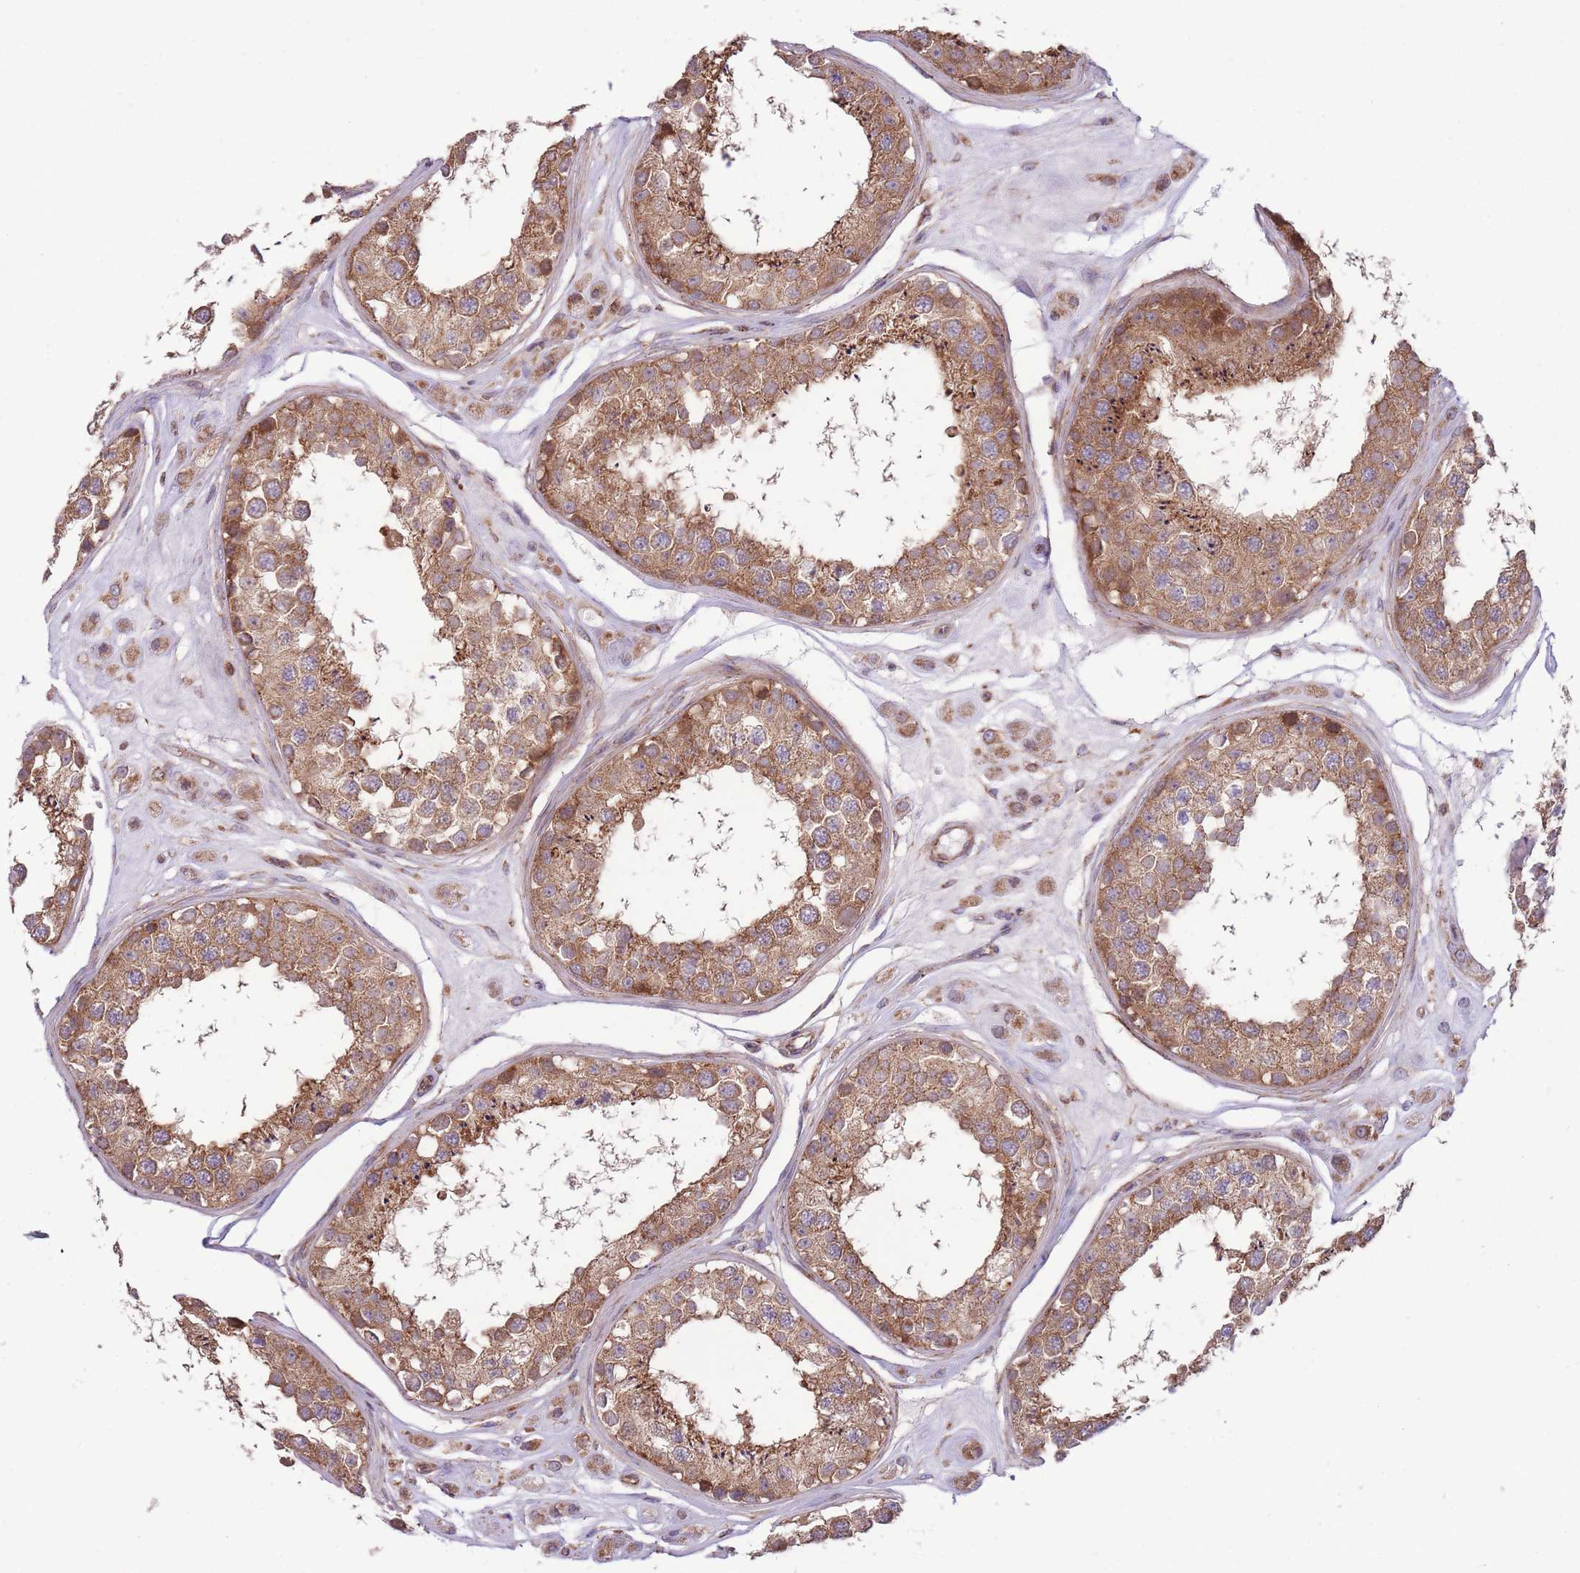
{"staining": {"intensity": "moderate", "quantity": ">75%", "location": "cytoplasmic/membranous"}, "tissue": "testis", "cell_type": "Cells in seminiferous ducts", "image_type": "normal", "snomed": [{"axis": "morphology", "description": "Normal tissue, NOS"}, {"axis": "topography", "description": "Testis"}], "caption": "IHC photomicrograph of benign testis: human testis stained using immunohistochemistry (IHC) reveals medium levels of moderate protein expression localized specifically in the cytoplasmic/membranous of cells in seminiferous ducts, appearing as a cytoplasmic/membranous brown color.", "gene": "ANKRD10", "patient": {"sex": "male", "age": 25}}